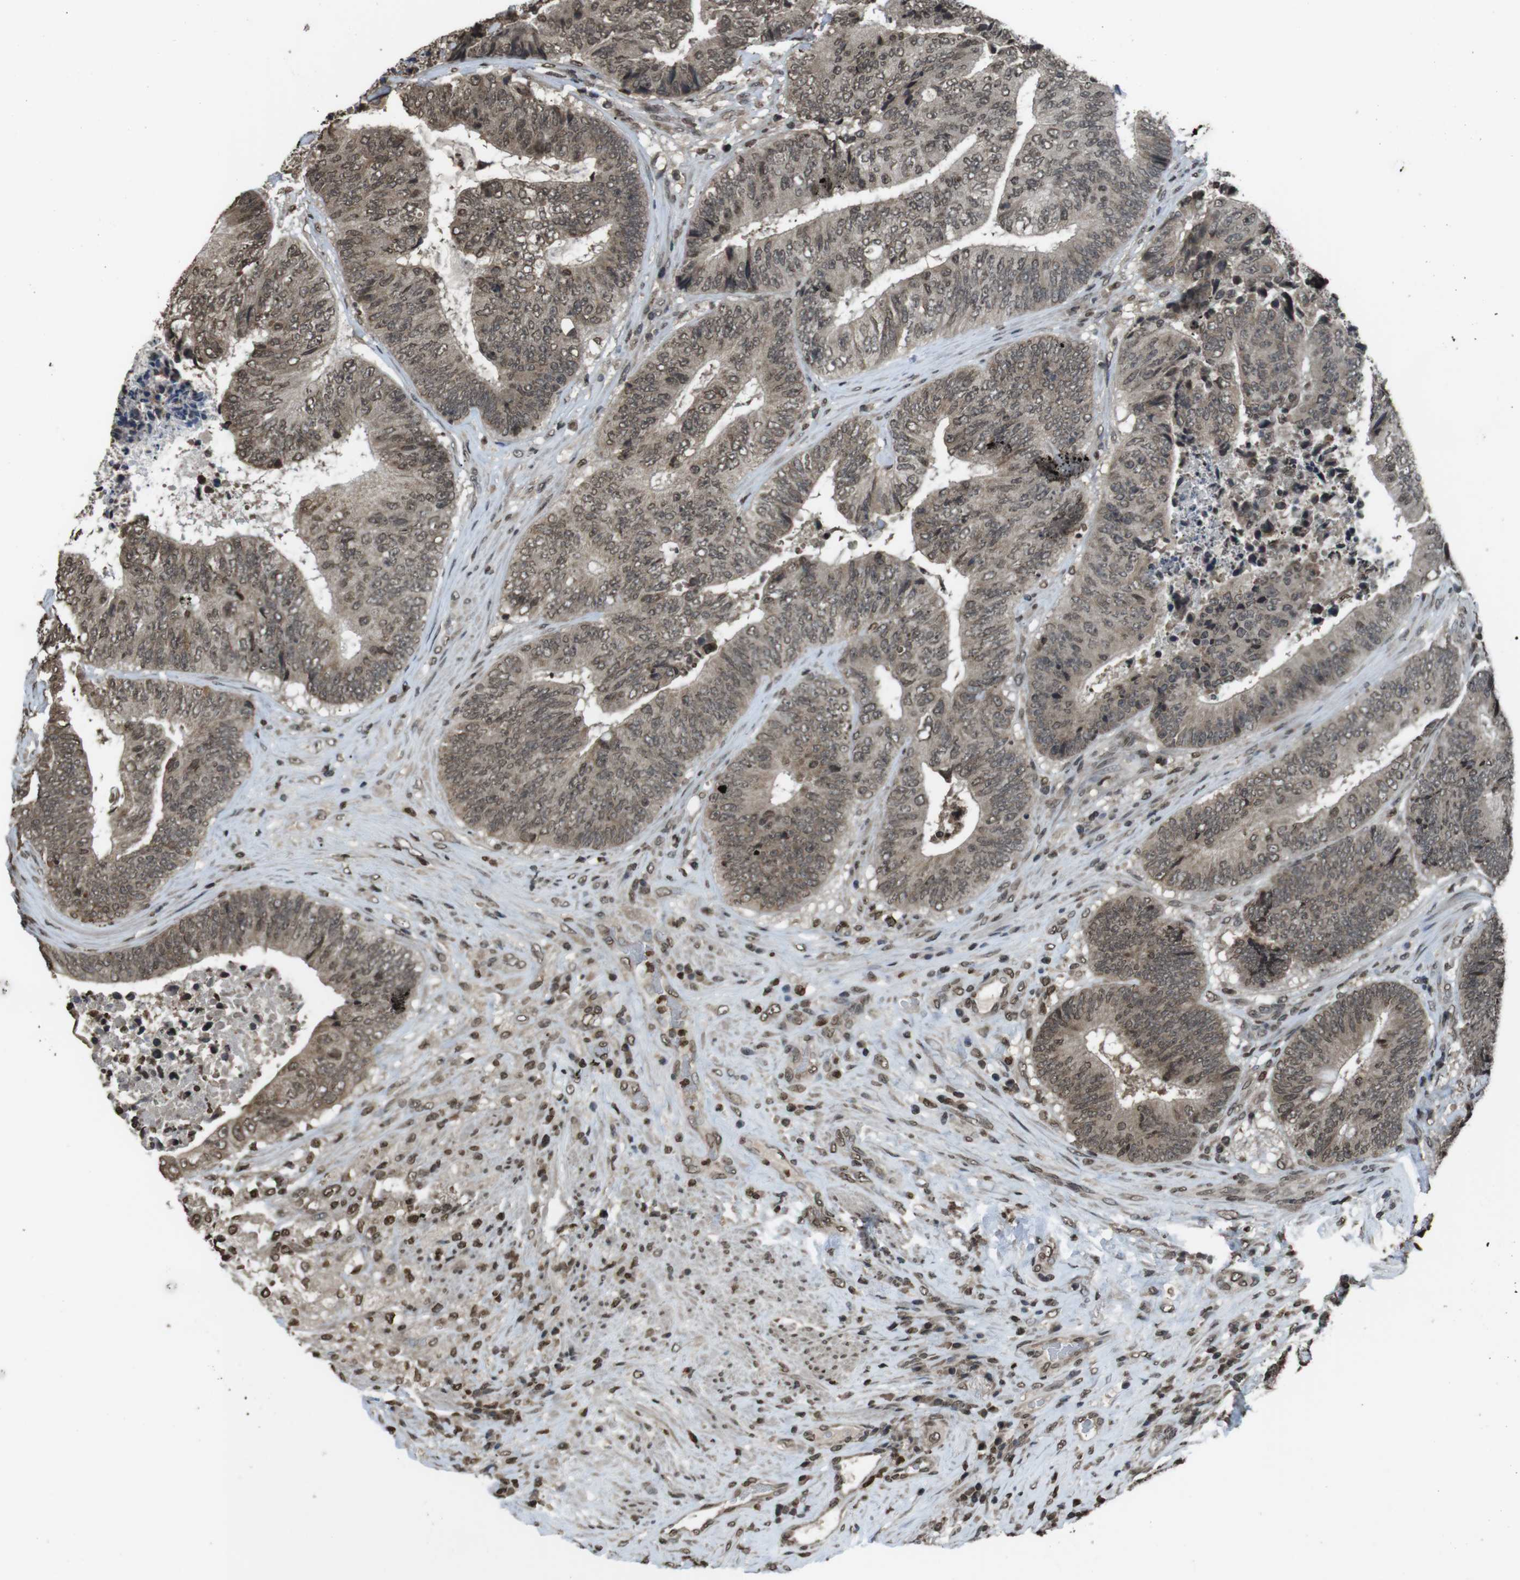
{"staining": {"intensity": "weak", "quantity": ">75%", "location": "cytoplasmic/membranous,nuclear"}, "tissue": "colorectal cancer", "cell_type": "Tumor cells", "image_type": "cancer", "snomed": [{"axis": "morphology", "description": "Adenocarcinoma, NOS"}, {"axis": "topography", "description": "Rectum"}], "caption": "Immunohistochemistry (IHC) (DAB) staining of adenocarcinoma (colorectal) demonstrates weak cytoplasmic/membranous and nuclear protein positivity in approximately >75% of tumor cells. The staining is performed using DAB brown chromogen to label protein expression. The nuclei are counter-stained blue using hematoxylin.", "gene": "MAF", "patient": {"sex": "male", "age": 72}}